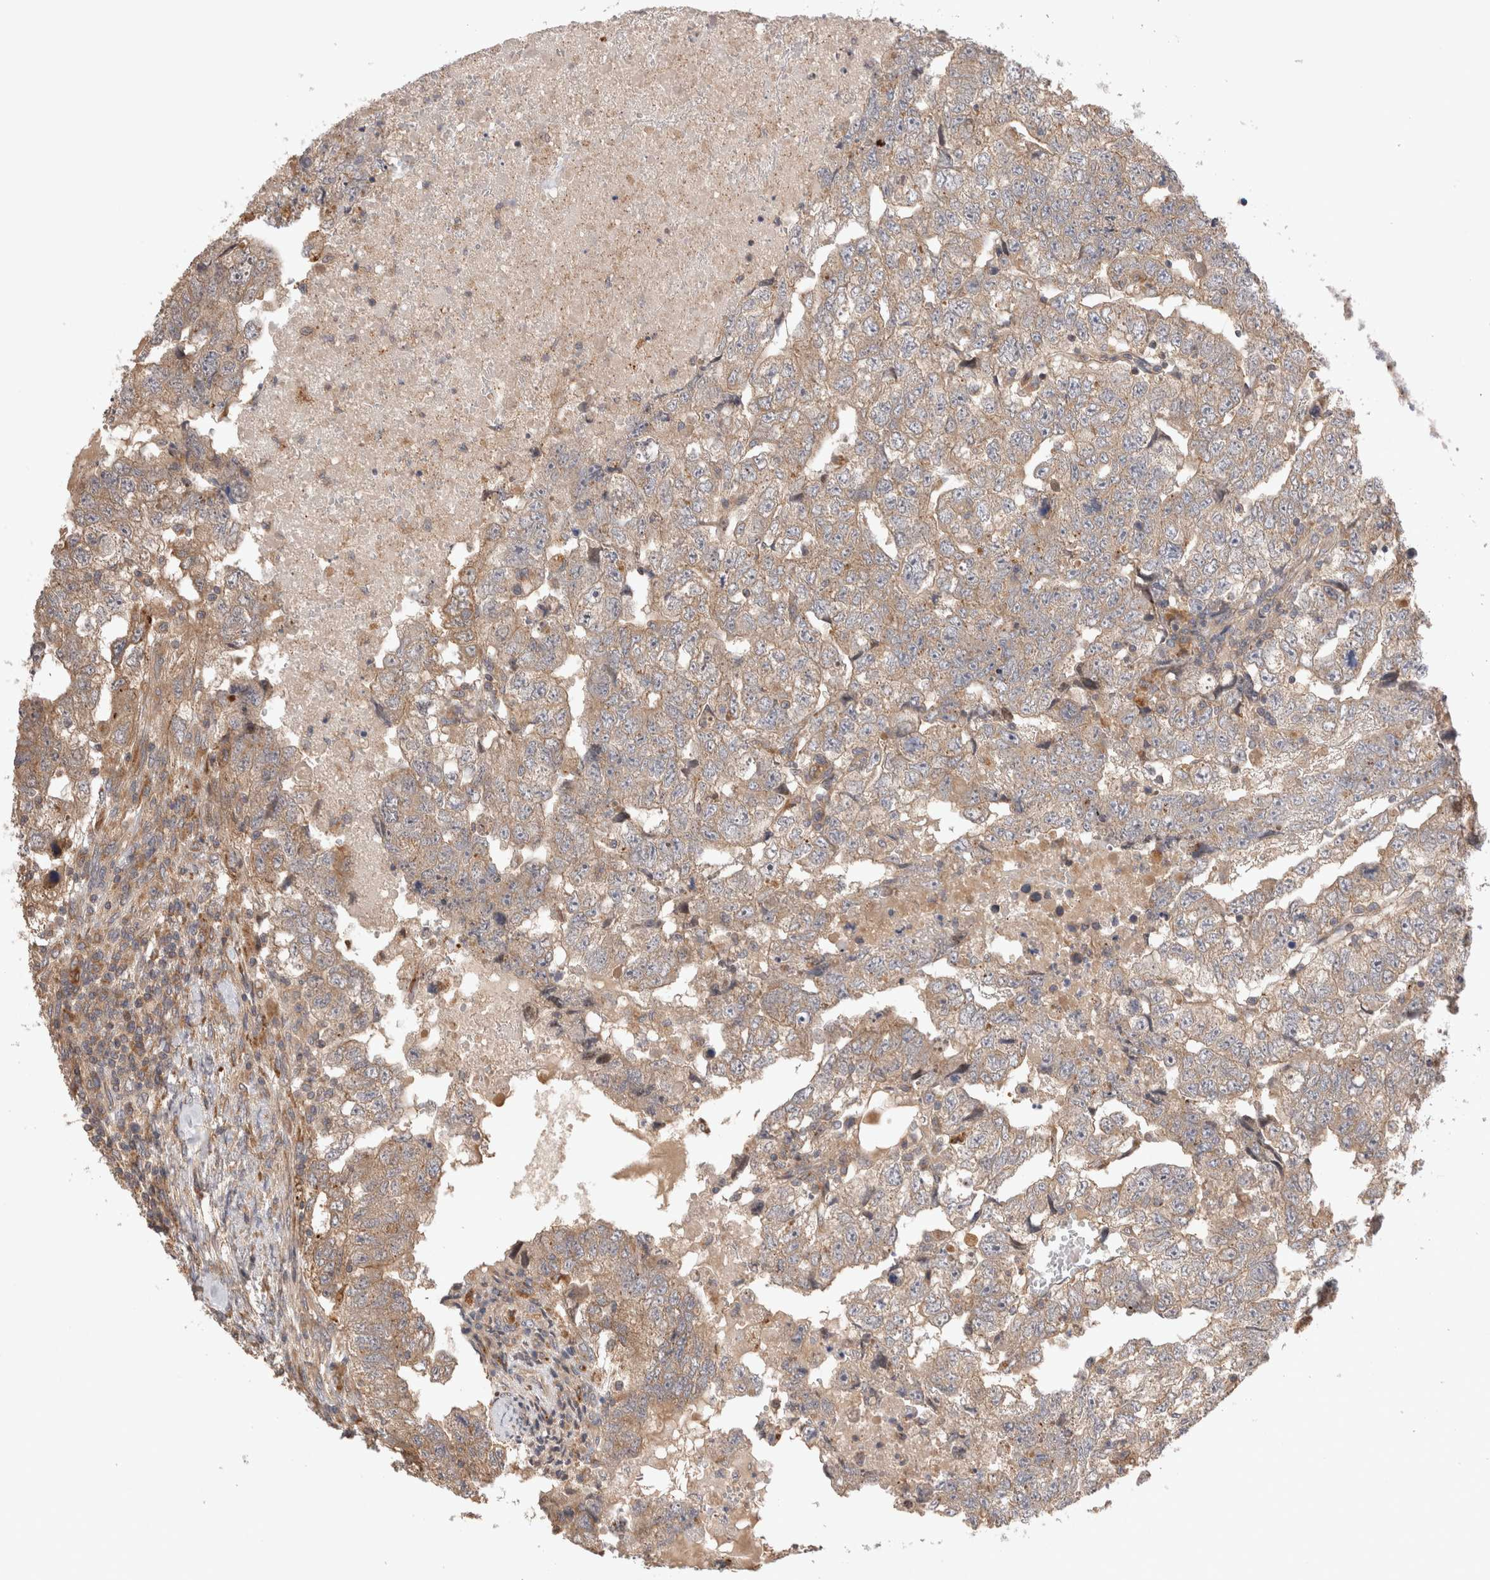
{"staining": {"intensity": "moderate", "quantity": ">75%", "location": "cytoplasmic/membranous"}, "tissue": "testis cancer", "cell_type": "Tumor cells", "image_type": "cancer", "snomed": [{"axis": "morphology", "description": "Carcinoma, Embryonal, NOS"}, {"axis": "topography", "description": "Testis"}], "caption": "Approximately >75% of tumor cells in testis embryonal carcinoma exhibit moderate cytoplasmic/membranous protein positivity as visualized by brown immunohistochemical staining.", "gene": "VPS28", "patient": {"sex": "male", "age": 36}}